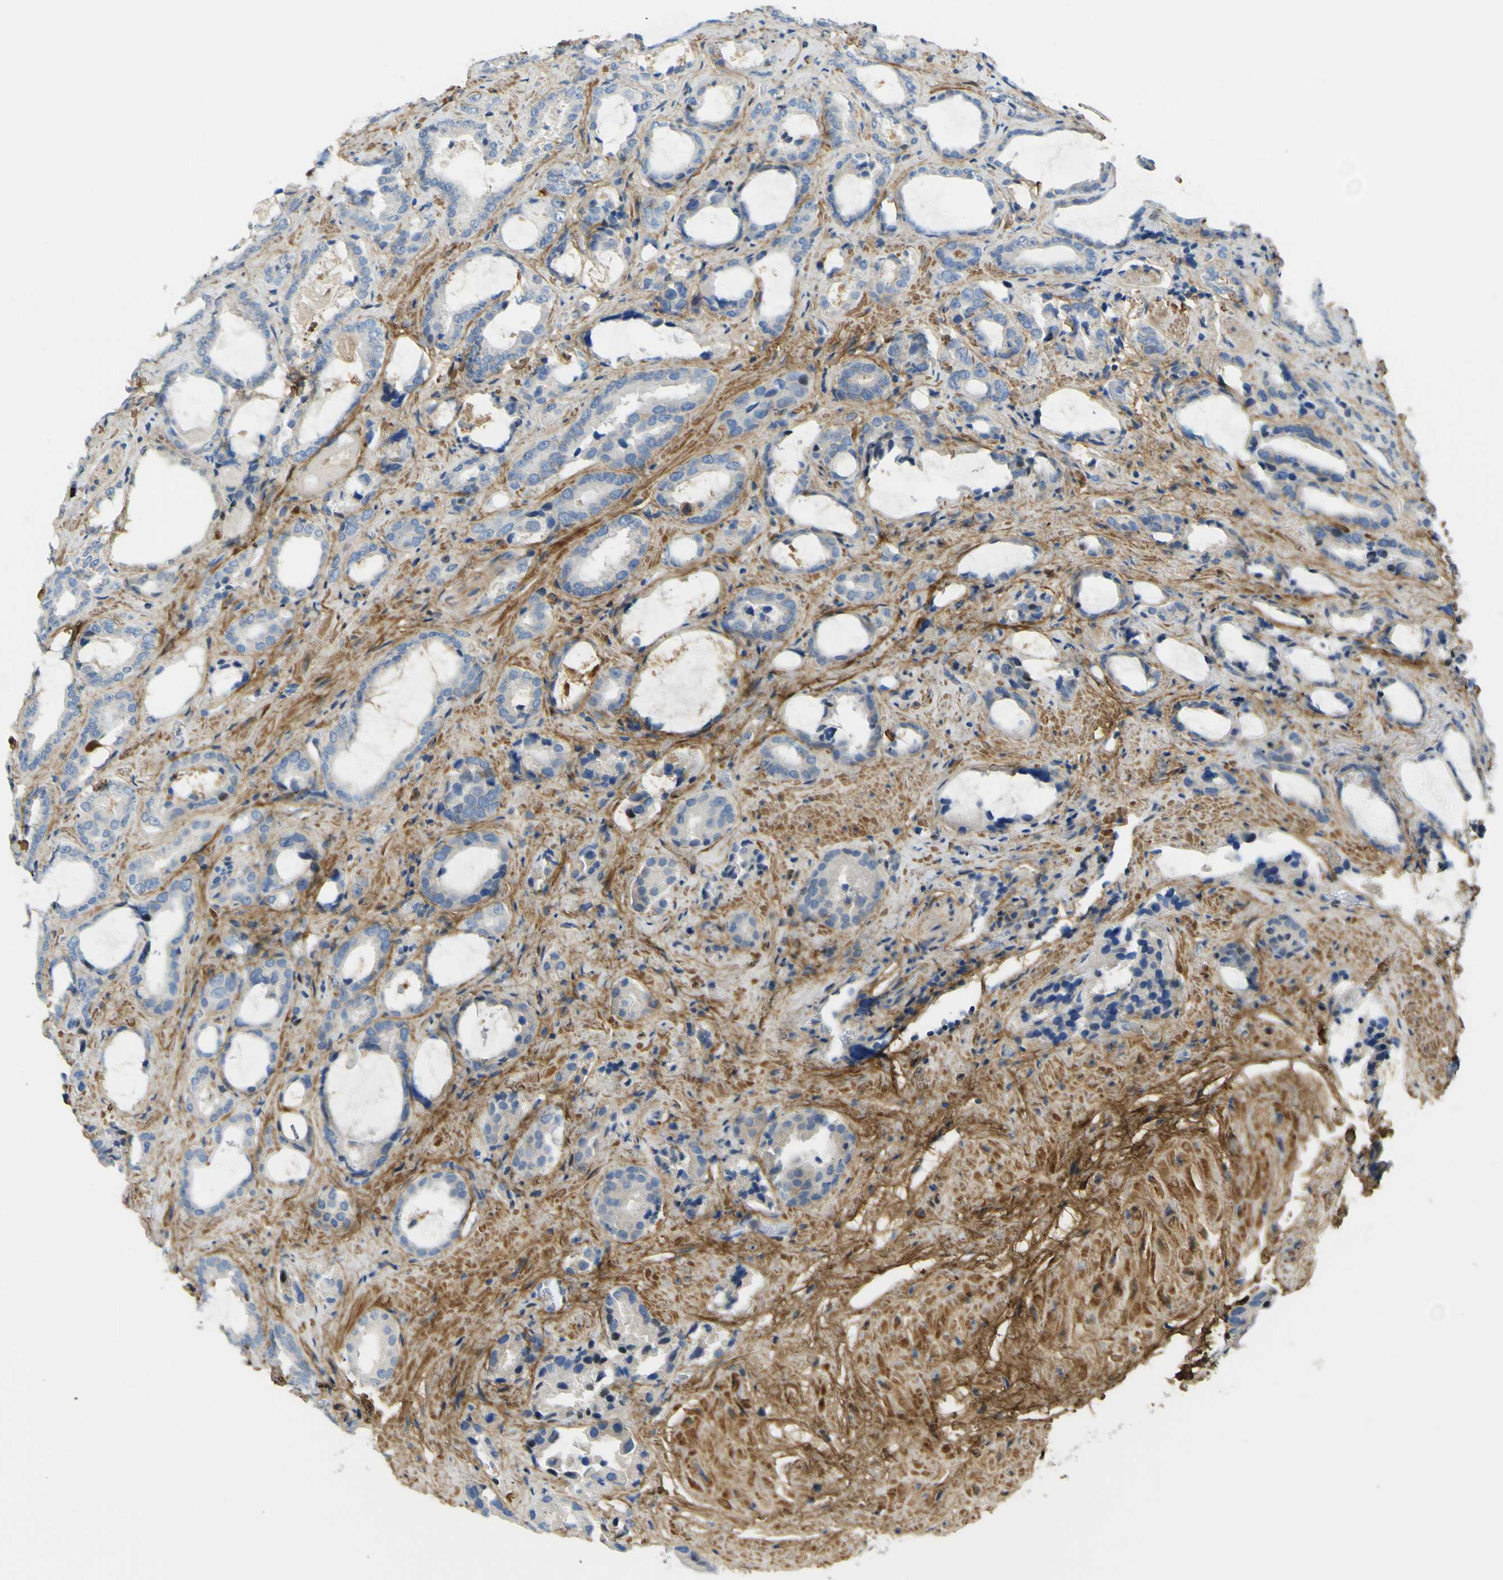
{"staining": {"intensity": "negative", "quantity": "none", "location": "none"}, "tissue": "prostate cancer", "cell_type": "Tumor cells", "image_type": "cancer", "snomed": [{"axis": "morphology", "description": "Adenocarcinoma, Low grade"}, {"axis": "topography", "description": "Prostate"}], "caption": "Tumor cells are negative for brown protein staining in prostate cancer (low-grade adenocarcinoma).", "gene": "OGN", "patient": {"sex": "male", "age": 60}}